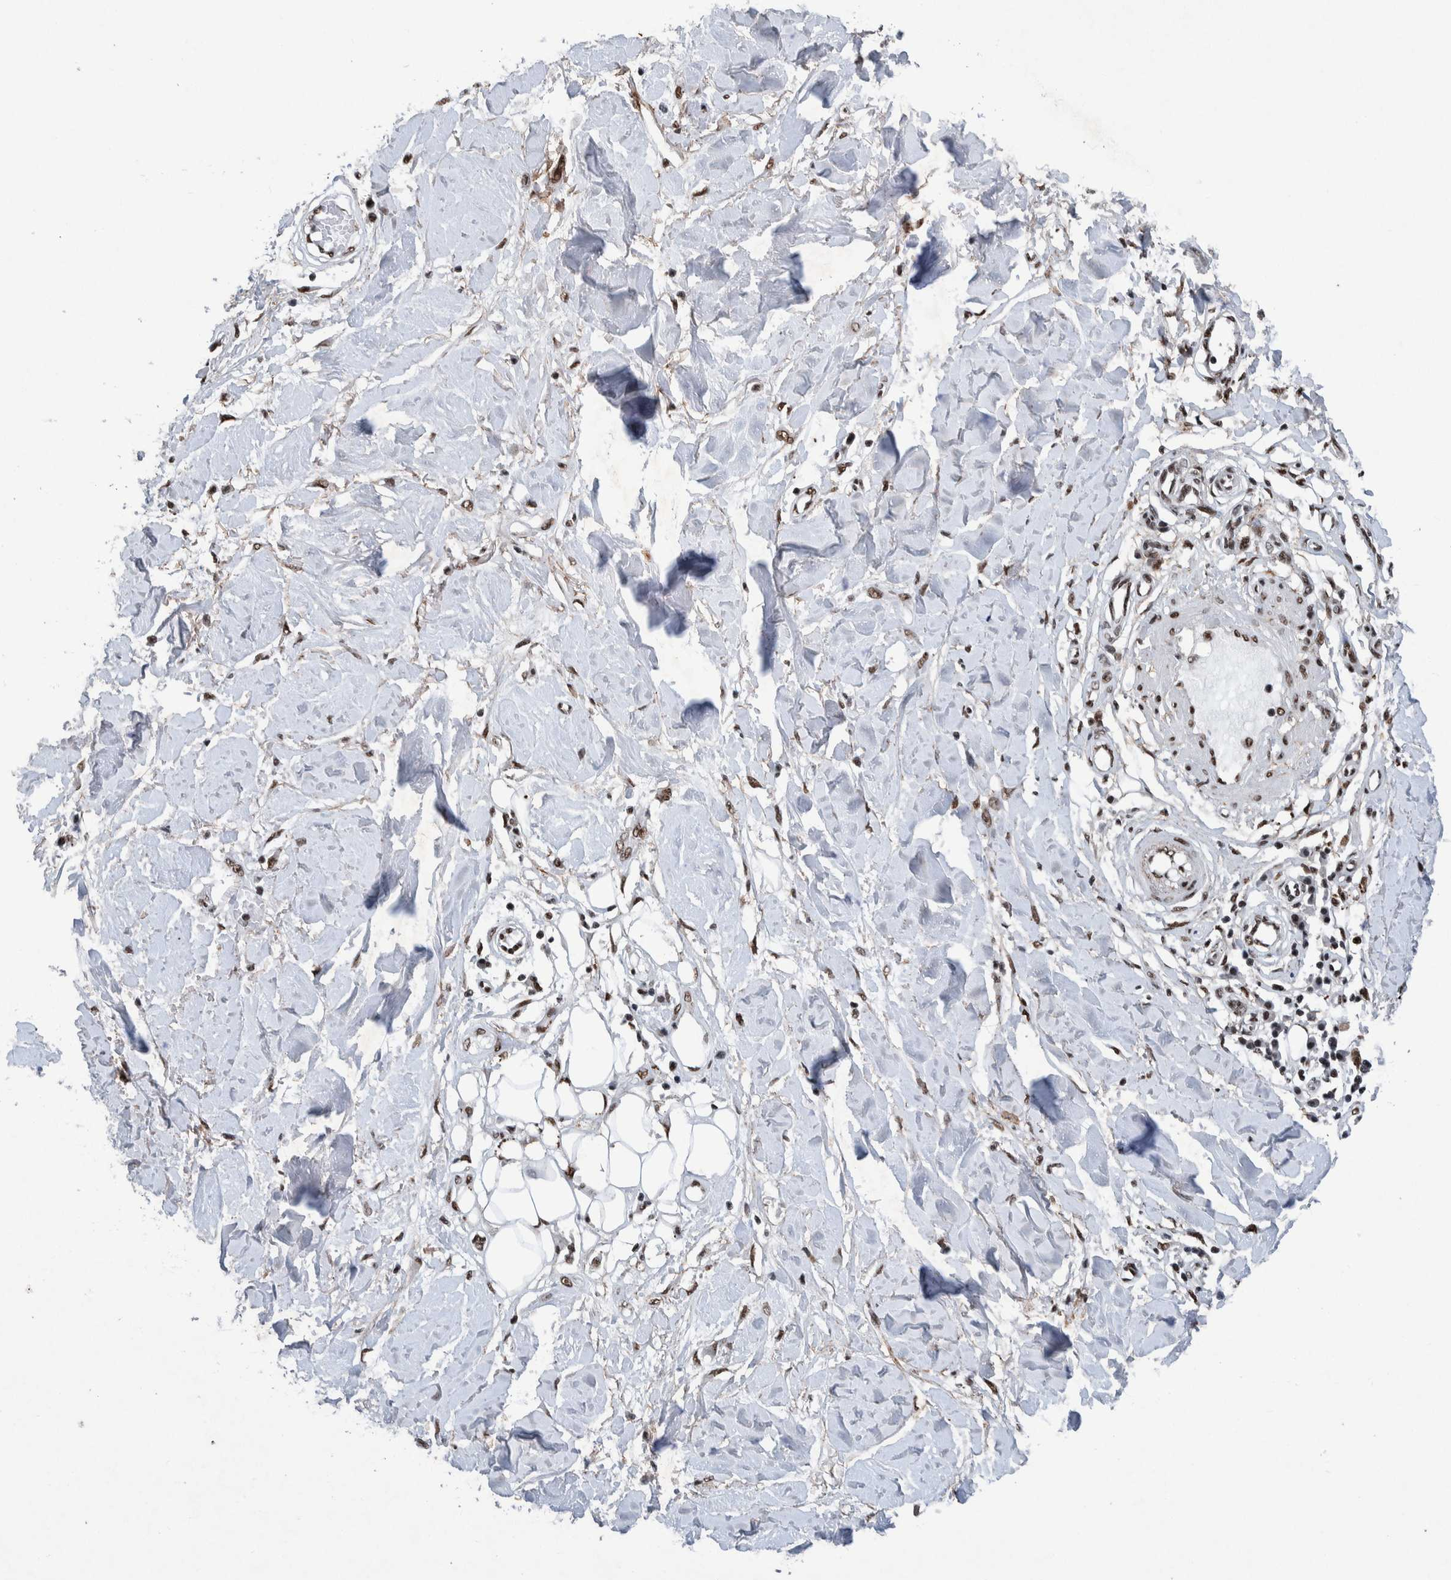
{"staining": {"intensity": "moderate", "quantity": ">75%", "location": "nuclear"}, "tissue": "adipose tissue", "cell_type": "Adipocytes", "image_type": "normal", "snomed": [{"axis": "morphology", "description": "Normal tissue, NOS"}, {"axis": "morphology", "description": "Squamous cell carcinoma, NOS"}, {"axis": "topography", "description": "Skin"}, {"axis": "topography", "description": "Peripheral nerve tissue"}], "caption": "Protein expression analysis of normal adipose tissue displays moderate nuclear positivity in about >75% of adipocytes. (IHC, brightfield microscopy, high magnification).", "gene": "TAF10", "patient": {"sex": "male", "age": 83}}